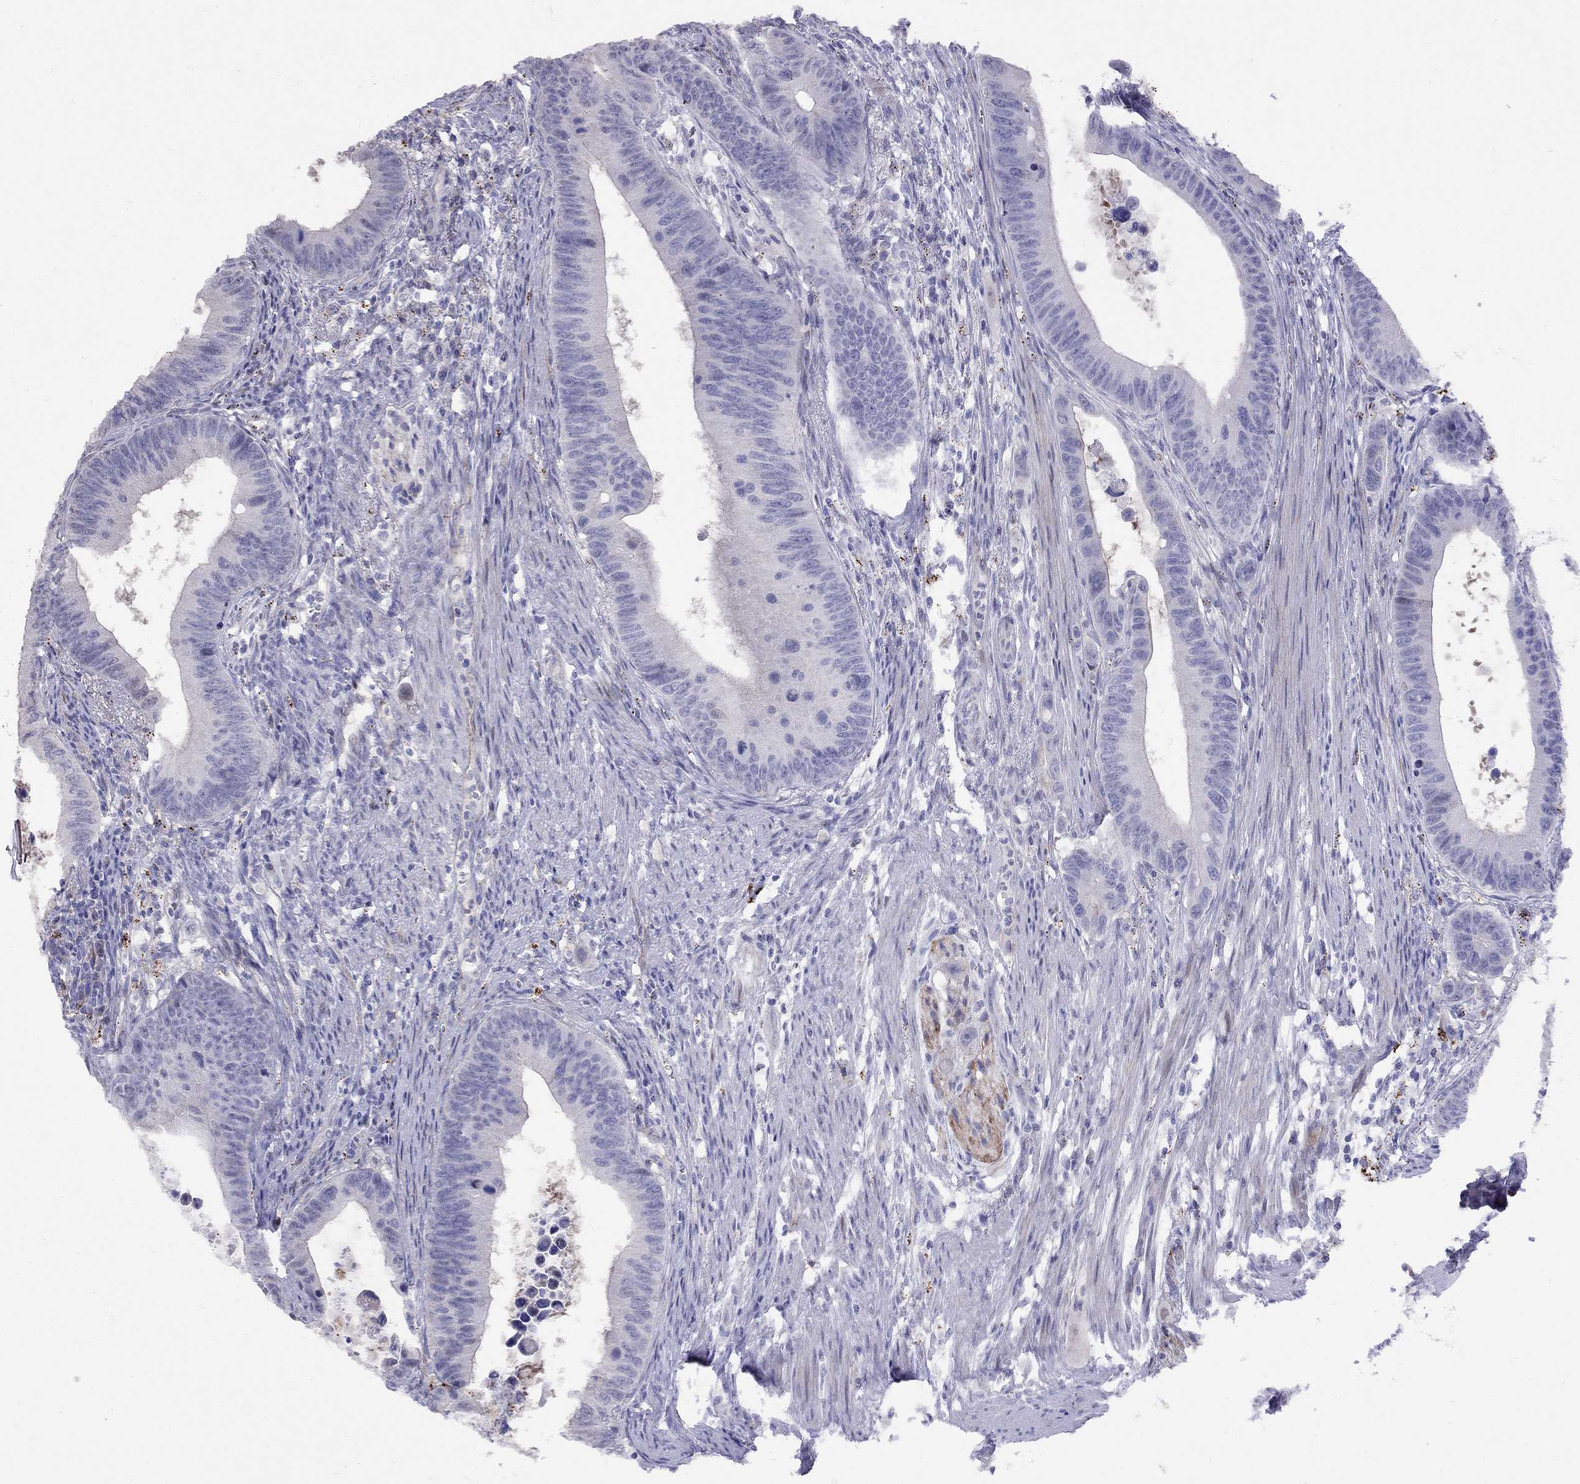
{"staining": {"intensity": "negative", "quantity": "none", "location": "none"}, "tissue": "colorectal cancer", "cell_type": "Tumor cells", "image_type": "cancer", "snomed": [{"axis": "morphology", "description": "Adenocarcinoma, NOS"}, {"axis": "topography", "description": "Colon"}], "caption": "Immunohistochemistry (IHC) of colorectal cancer (adenocarcinoma) exhibits no expression in tumor cells.", "gene": "MAGEB4", "patient": {"sex": "female", "age": 87}}